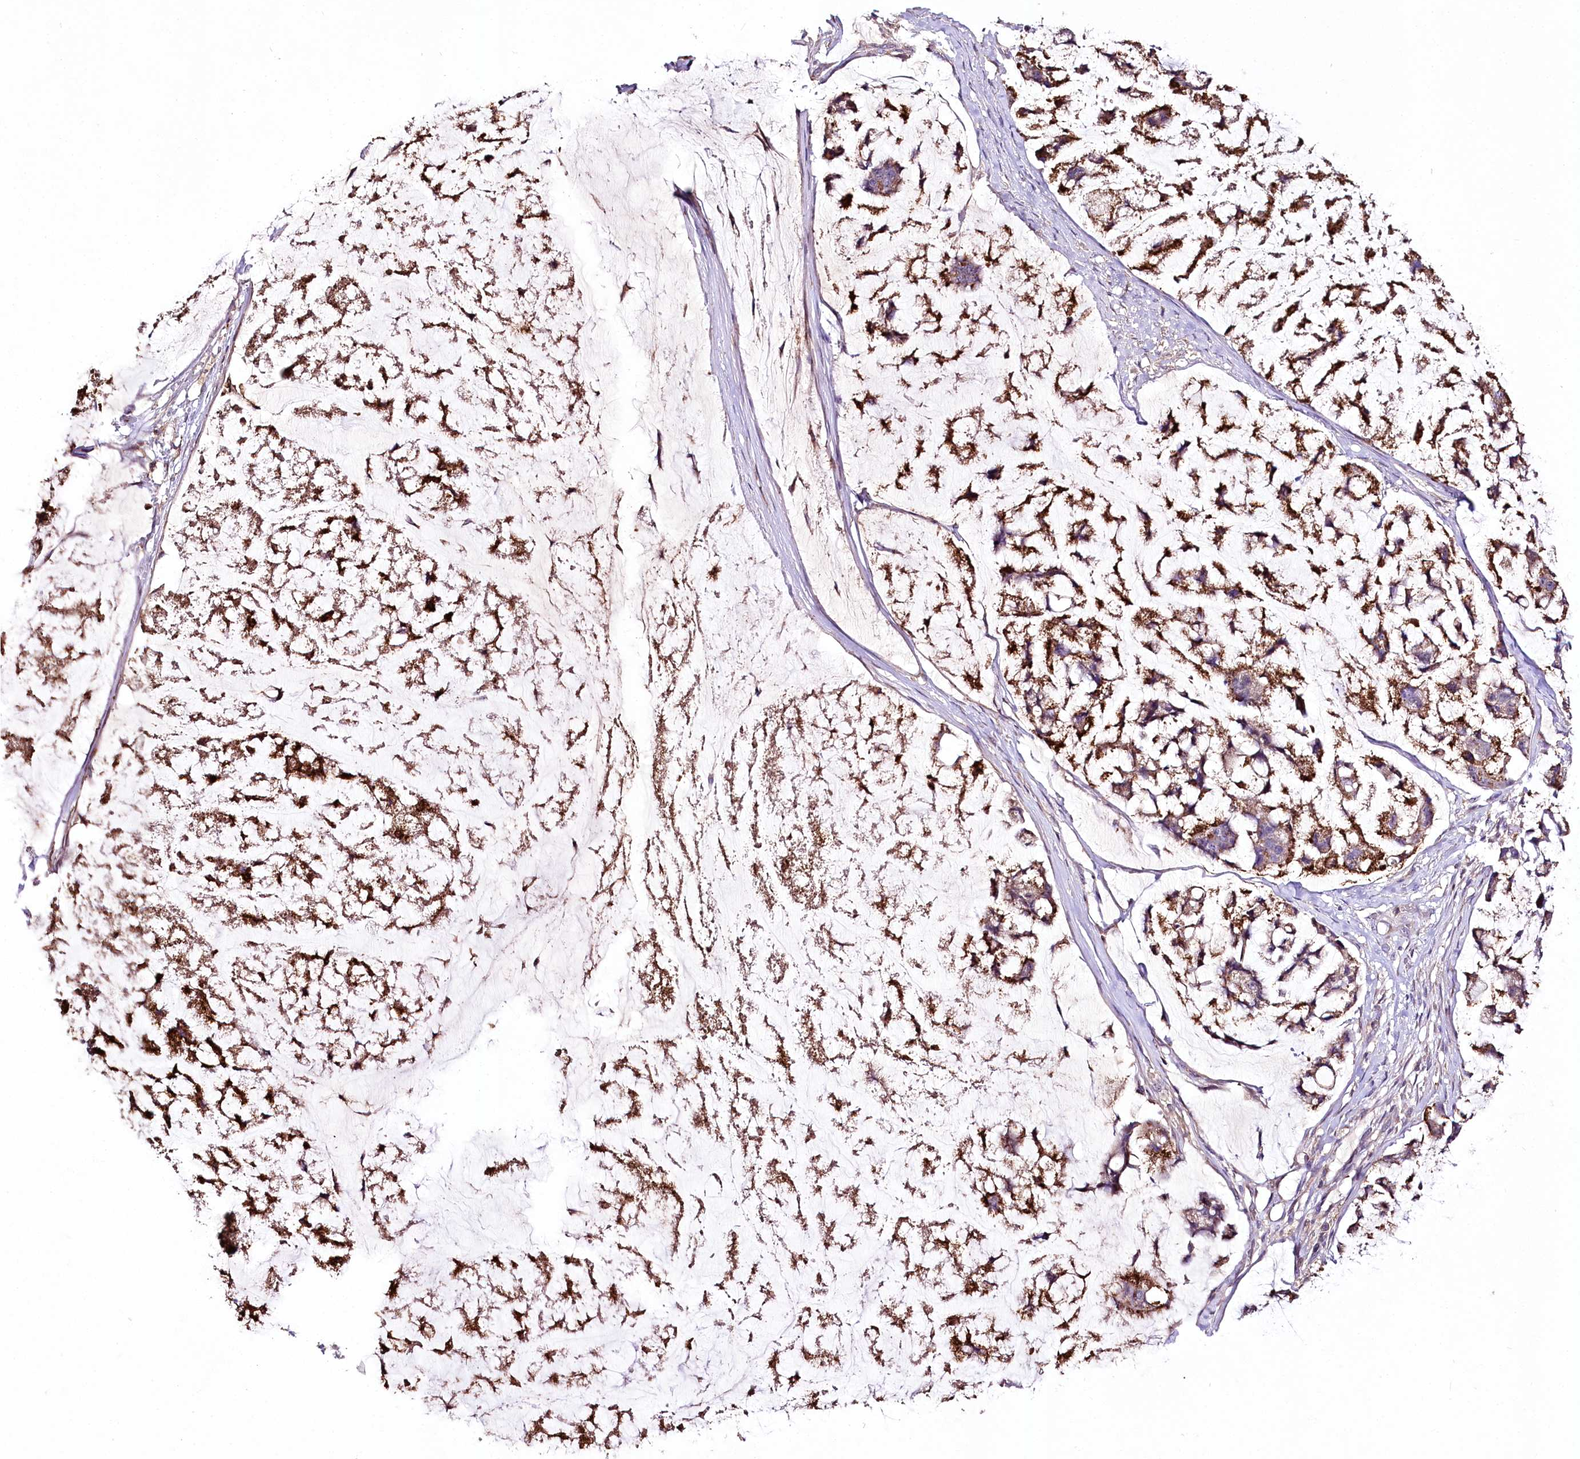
{"staining": {"intensity": "moderate", "quantity": "25%-75%", "location": "cytoplasmic/membranous"}, "tissue": "stomach cancer", "cell_type": "Tumor cells", "image_type": "cancer", "snomed": [{"axis": "morphology", "description": "Adenocarcinoma, NOS"}, {"axis": "topography", "description": "Stomach, lower"}], "caption": "This histopathology image demonstrates adenocarcinoma (stomach) stained with immunohistochemistry (IHC) to label a protein in brown. The cytoplasmic/membranous of tumor cells show moderate positivity for the protein. Nuclei are counter-stained blue.", "gene": "UGP2", "patient": {"sex": "male", "age": 67}}